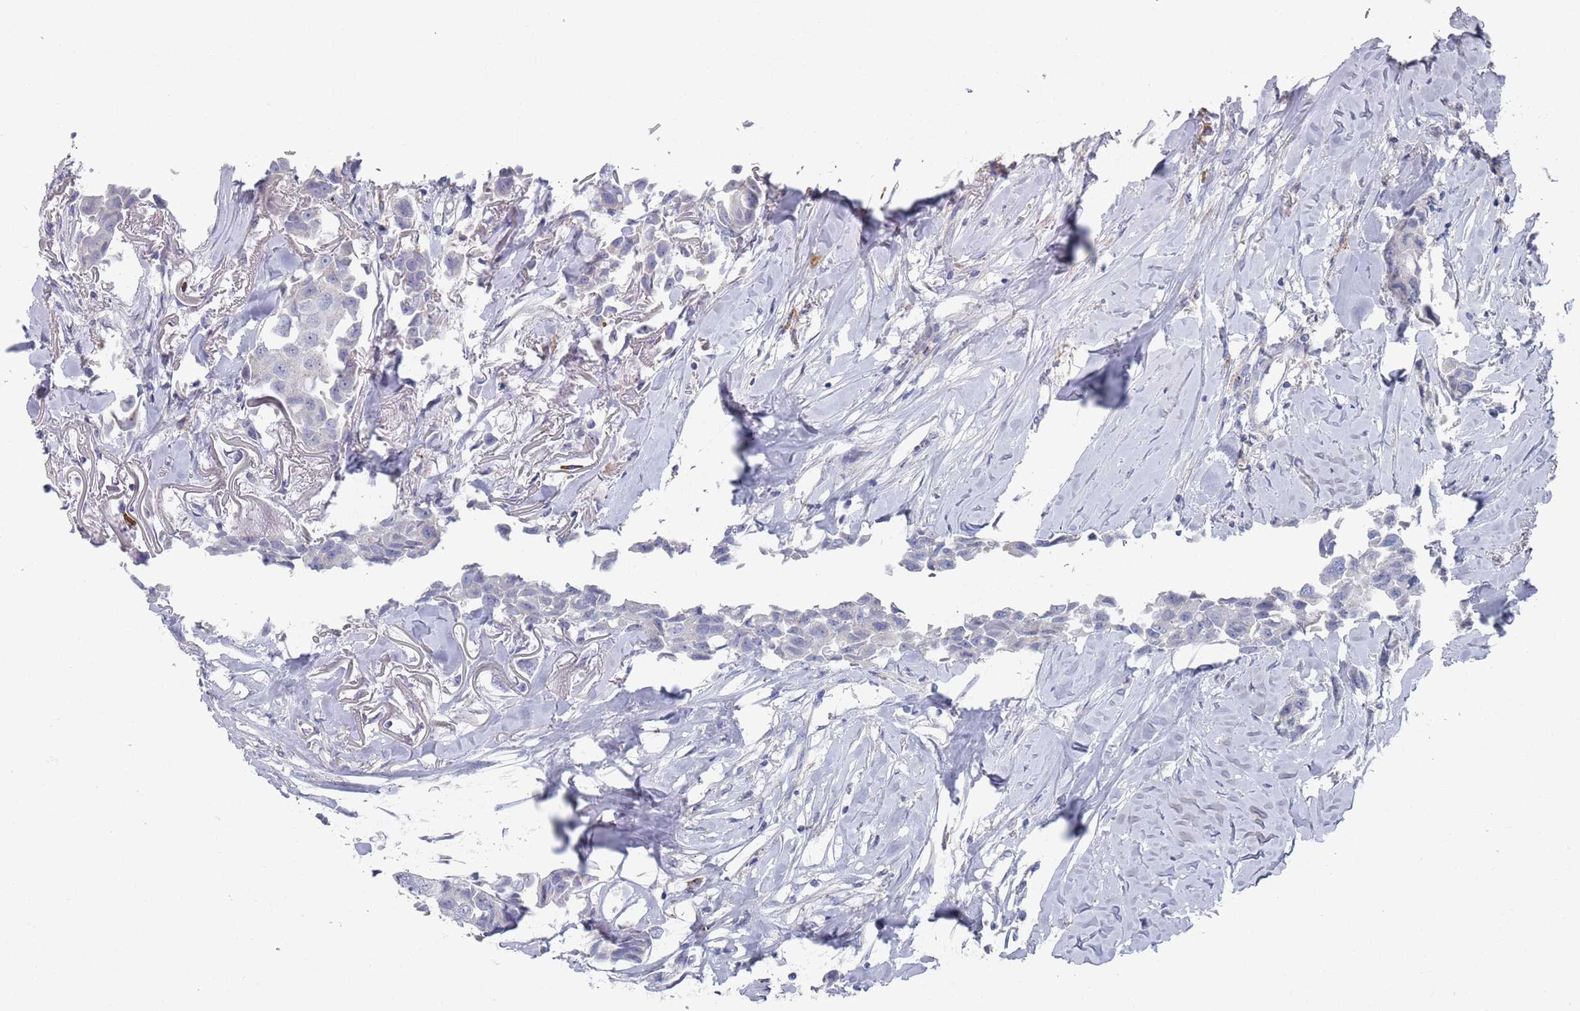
{"staining": {"intensity": "negative", "quantity": "none", "location": "none"}, "tissue": "breast cancer", "cell_type": "Tumor cells", "image_type": "cancer", "snomed": [{"axis": "morphology", "description": "Duct carcinoma"}, {"axis": "topography", "description": "Breast"}], "caption": "This histopathology image is of breast intraductal carcinoma stained with IHC to label a protein in brown with the nuclei are counter-stained blue. There is no staining in tumor cells. (DAB (3,3'-diaminobenzidine) immunohistochemistry (IHC) with hematoxylin counter stain).", "gene": "MAT1A", "patient": {"sex": "female", "age": 80}}